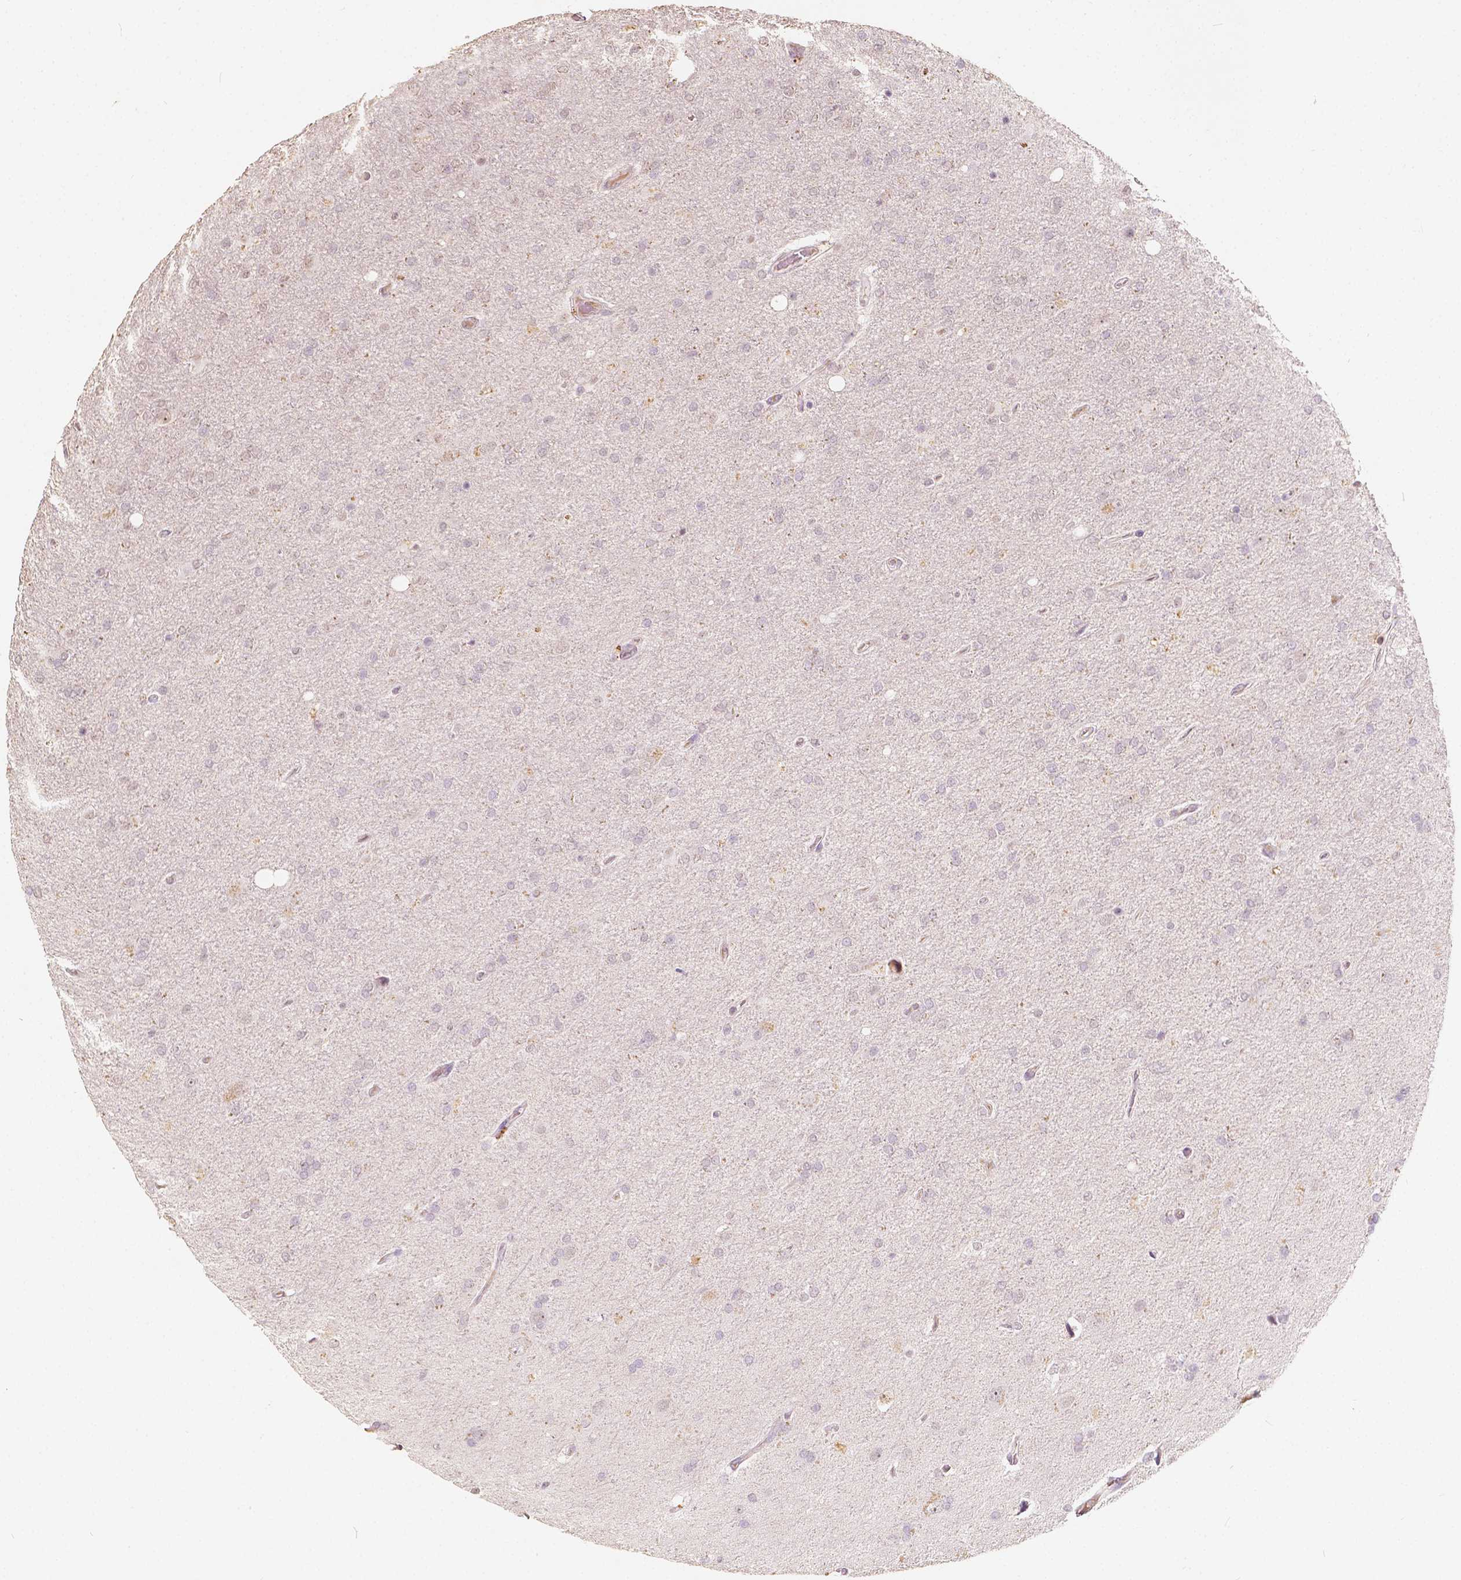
{"staining": {"intensity": "negative", "quantity": "none", "location": "none"}, "tissue": "glioma", "cell_type": "Tumor cells", "image_type": "cancer", "snomed": [{"axis": "morphology", "description": "Glioma, malignant, High grade"}, {"axis": "topography", "description": "Cerebral cortex"}], "caption": "Immunohistochemistry histopathology image of neoplastic tissue: human glioma stained with DAB (3,3'-diaminobenzidine) demonstrates no significant protein expression in tumor cells.", "gene": "SOX15", "patient": {"sex": "male", "age": 70}}